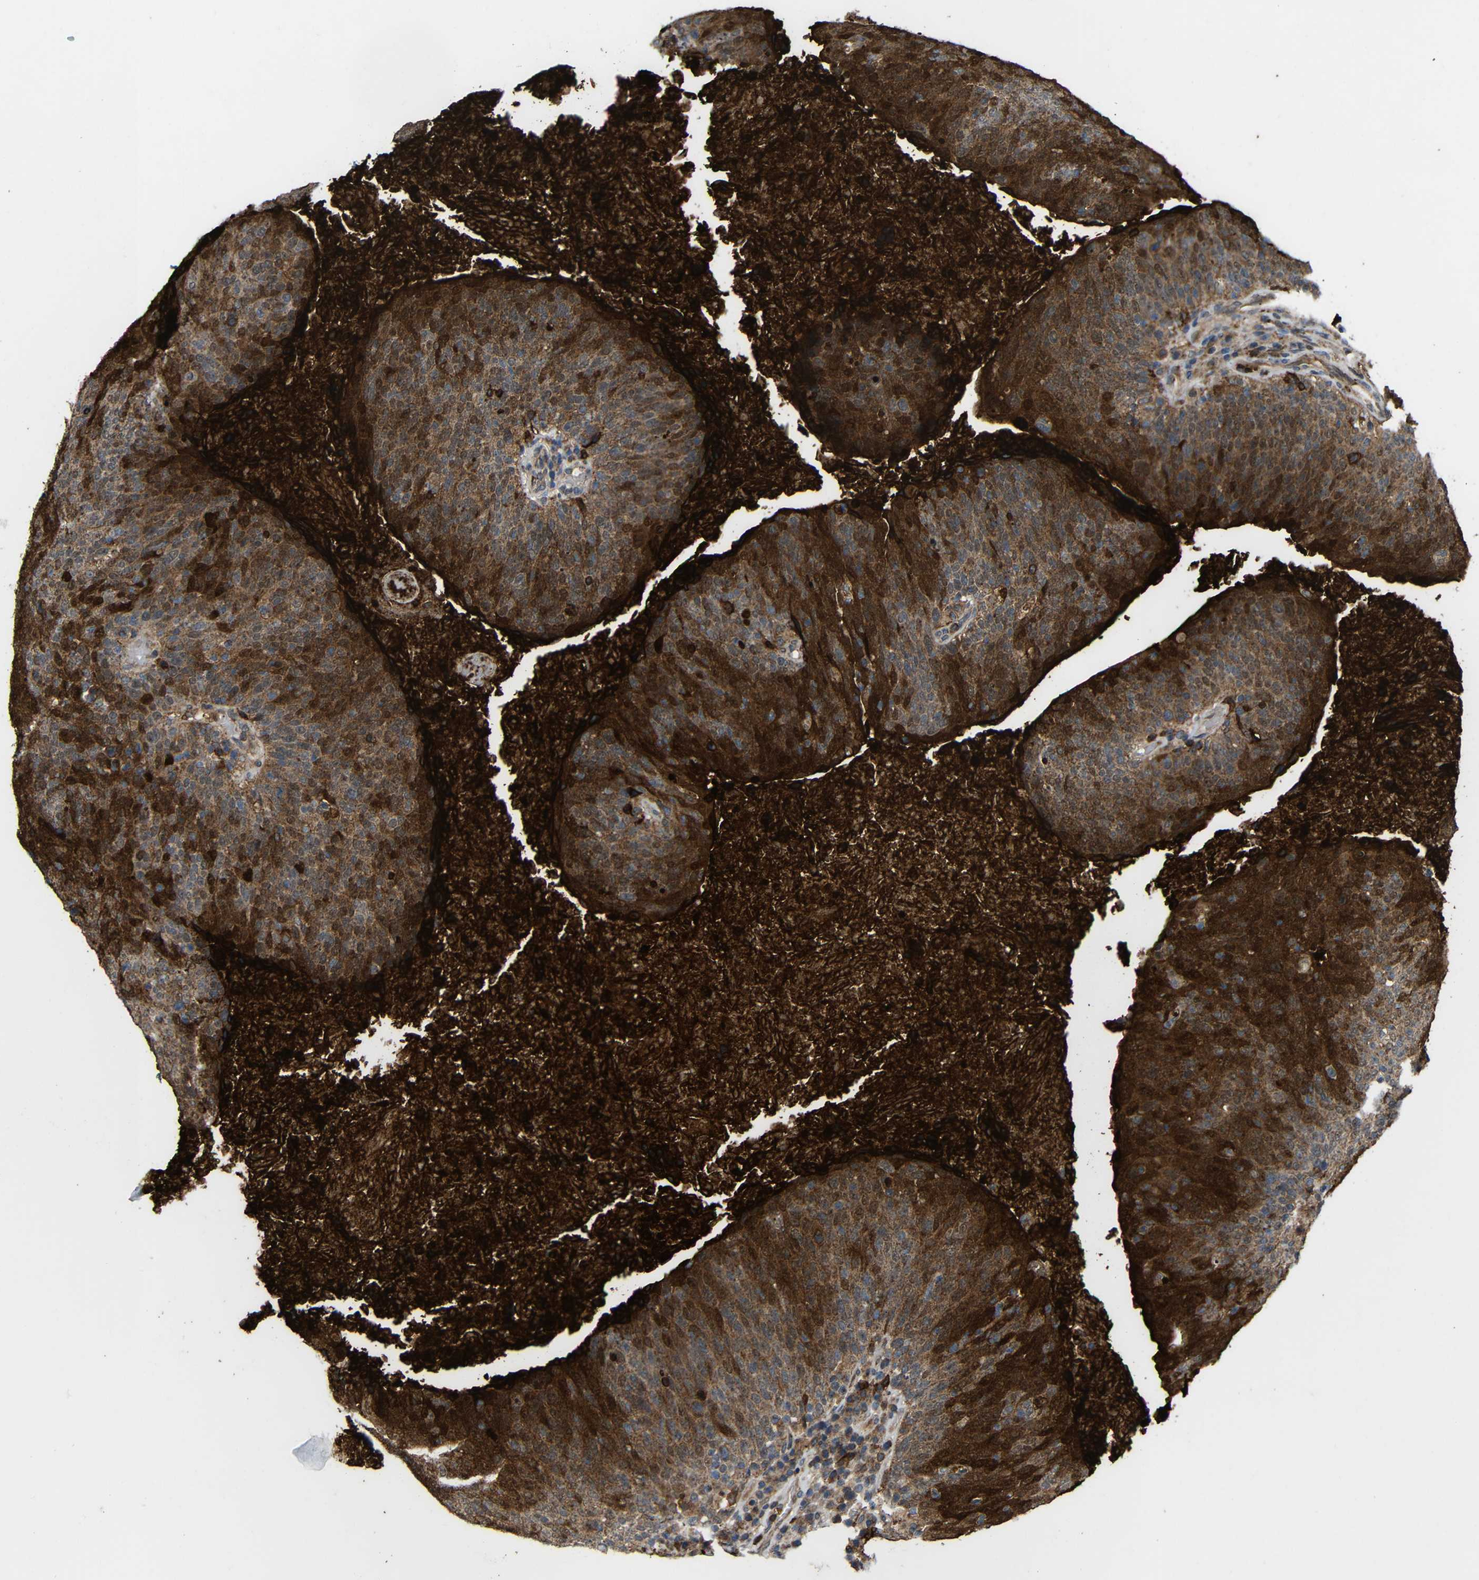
{"staining": {"intensity": "strong", "quantity": ">75%", "location": "cytoplasmic/membranous"}, "tissue": "head and neck cancer", "cell_type": "Tumor cells", "image_type": "cancer", "snomed": [{"axis": "morphology", "description": "Squamous cell carcinoma, NOS"}, {"axis": "morphology", "description": "Squamous cell carcinoma, metastatic, NOS"}, {"axis": "topography", "description": "Lymph node"}, {"axis": "topography", "description": "Head-Neck"}], "caption": "Immunohistochemistry (IHC) image of neoplastic tissue: human head and neck cancer stained using IHC reveals high levels of strong protein expression localized specifically in the cytoplasmic/membranous of tumor cells, appearing as a cytoplasmic/membranous brown color.", "gene": "C1GALT1", "patient": {"sex": "male", "age": 62}}